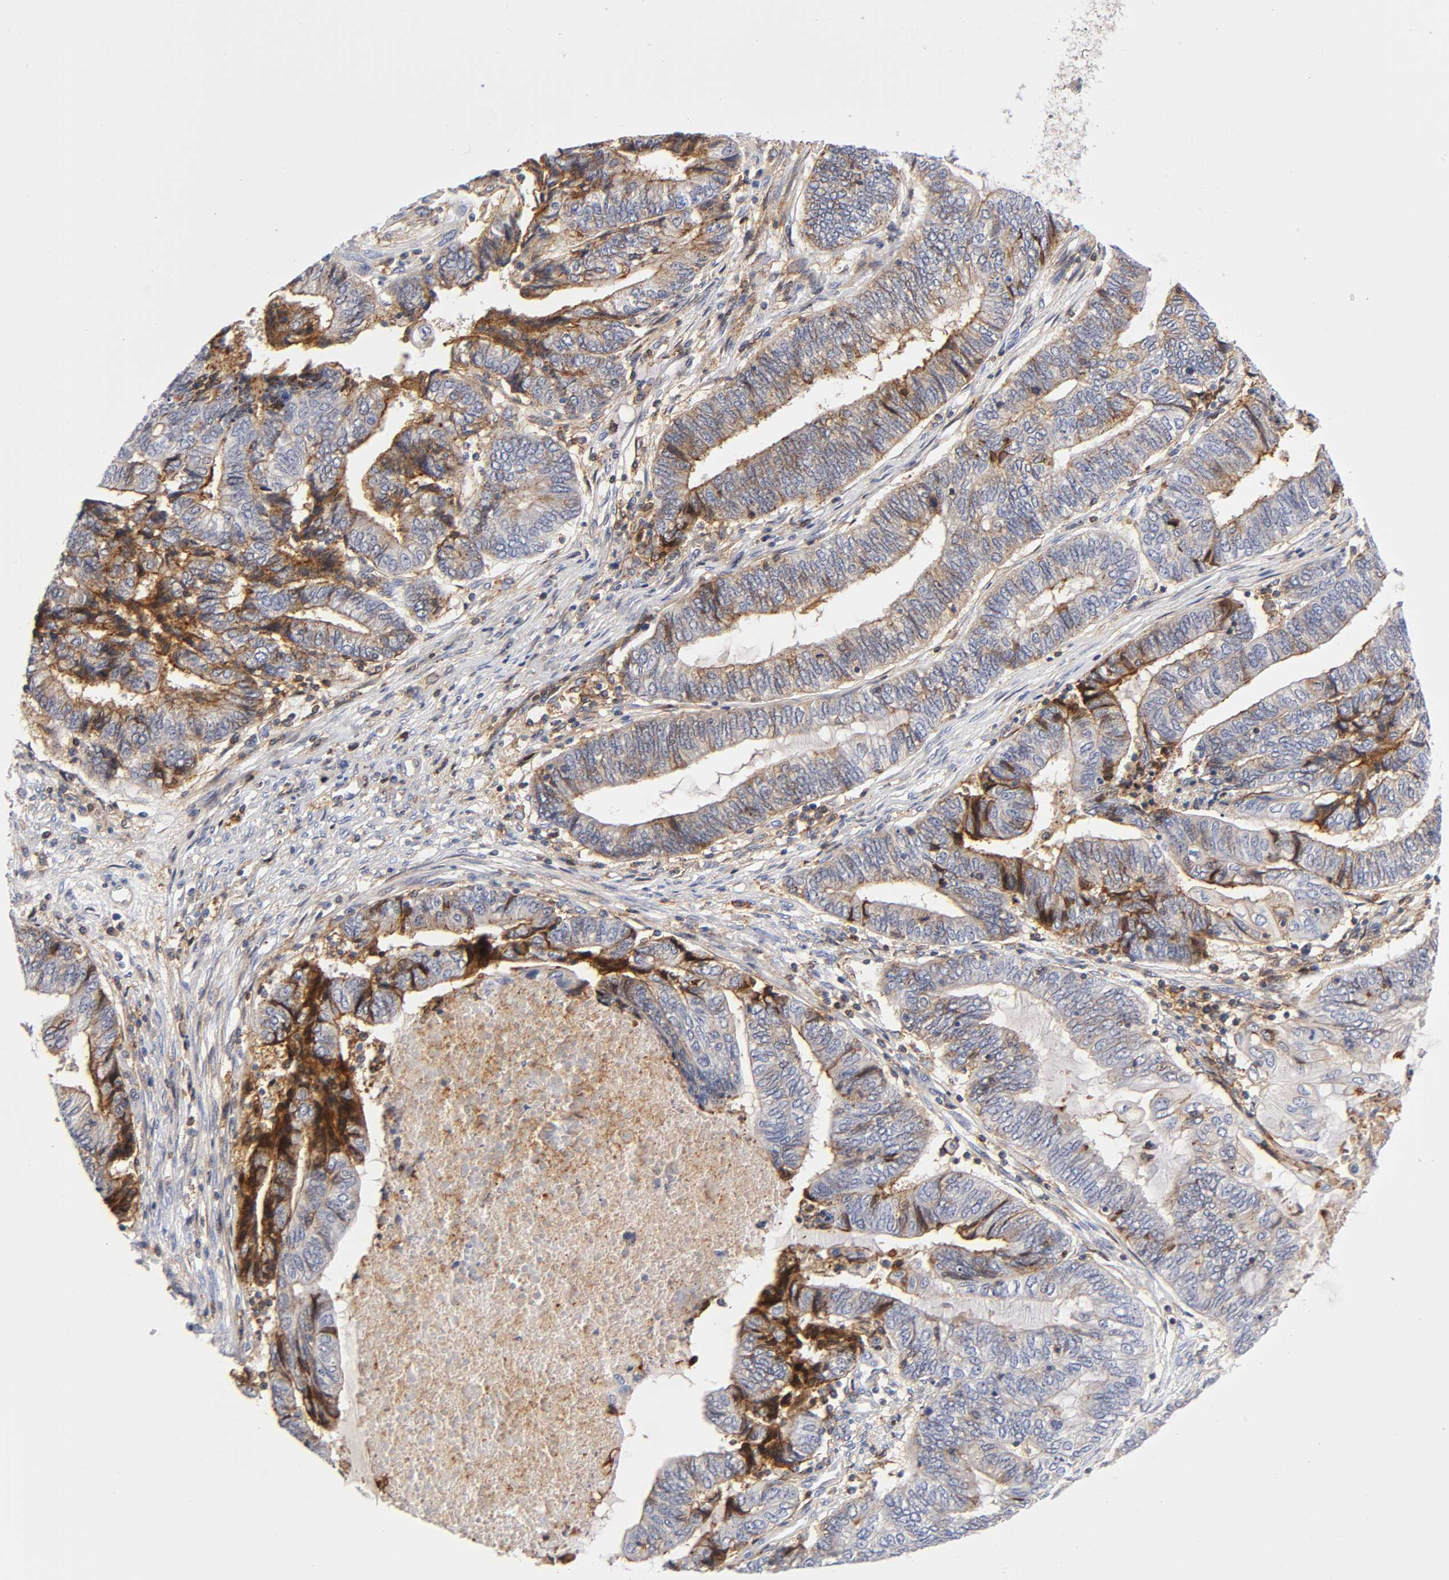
{"staining": {"intensity": "moderate", "quantity": "25%-75%", "location": "cytoplasmic/membranous"}, "tissue": "endometrial cancer", "cell_type": "Tumor cells", "image_type": "cancer", "snomed": [{"axis": "morphology", "description": "Adenocarcinoma, NOS"}, {"axis": "topography", "description": "Uterus"}, {"axis": "topography", "description": "Endometrium"}], "caption": "There is medium levels of moderate cytoplasmic/membranous positivity in tumor cells of endometrial cancer (adenocarcinoma), as demonstrated by immunohistochemical staining (brown color).", "gene": "ANXA7", "patient": {"sex": "female", "age": 70}}